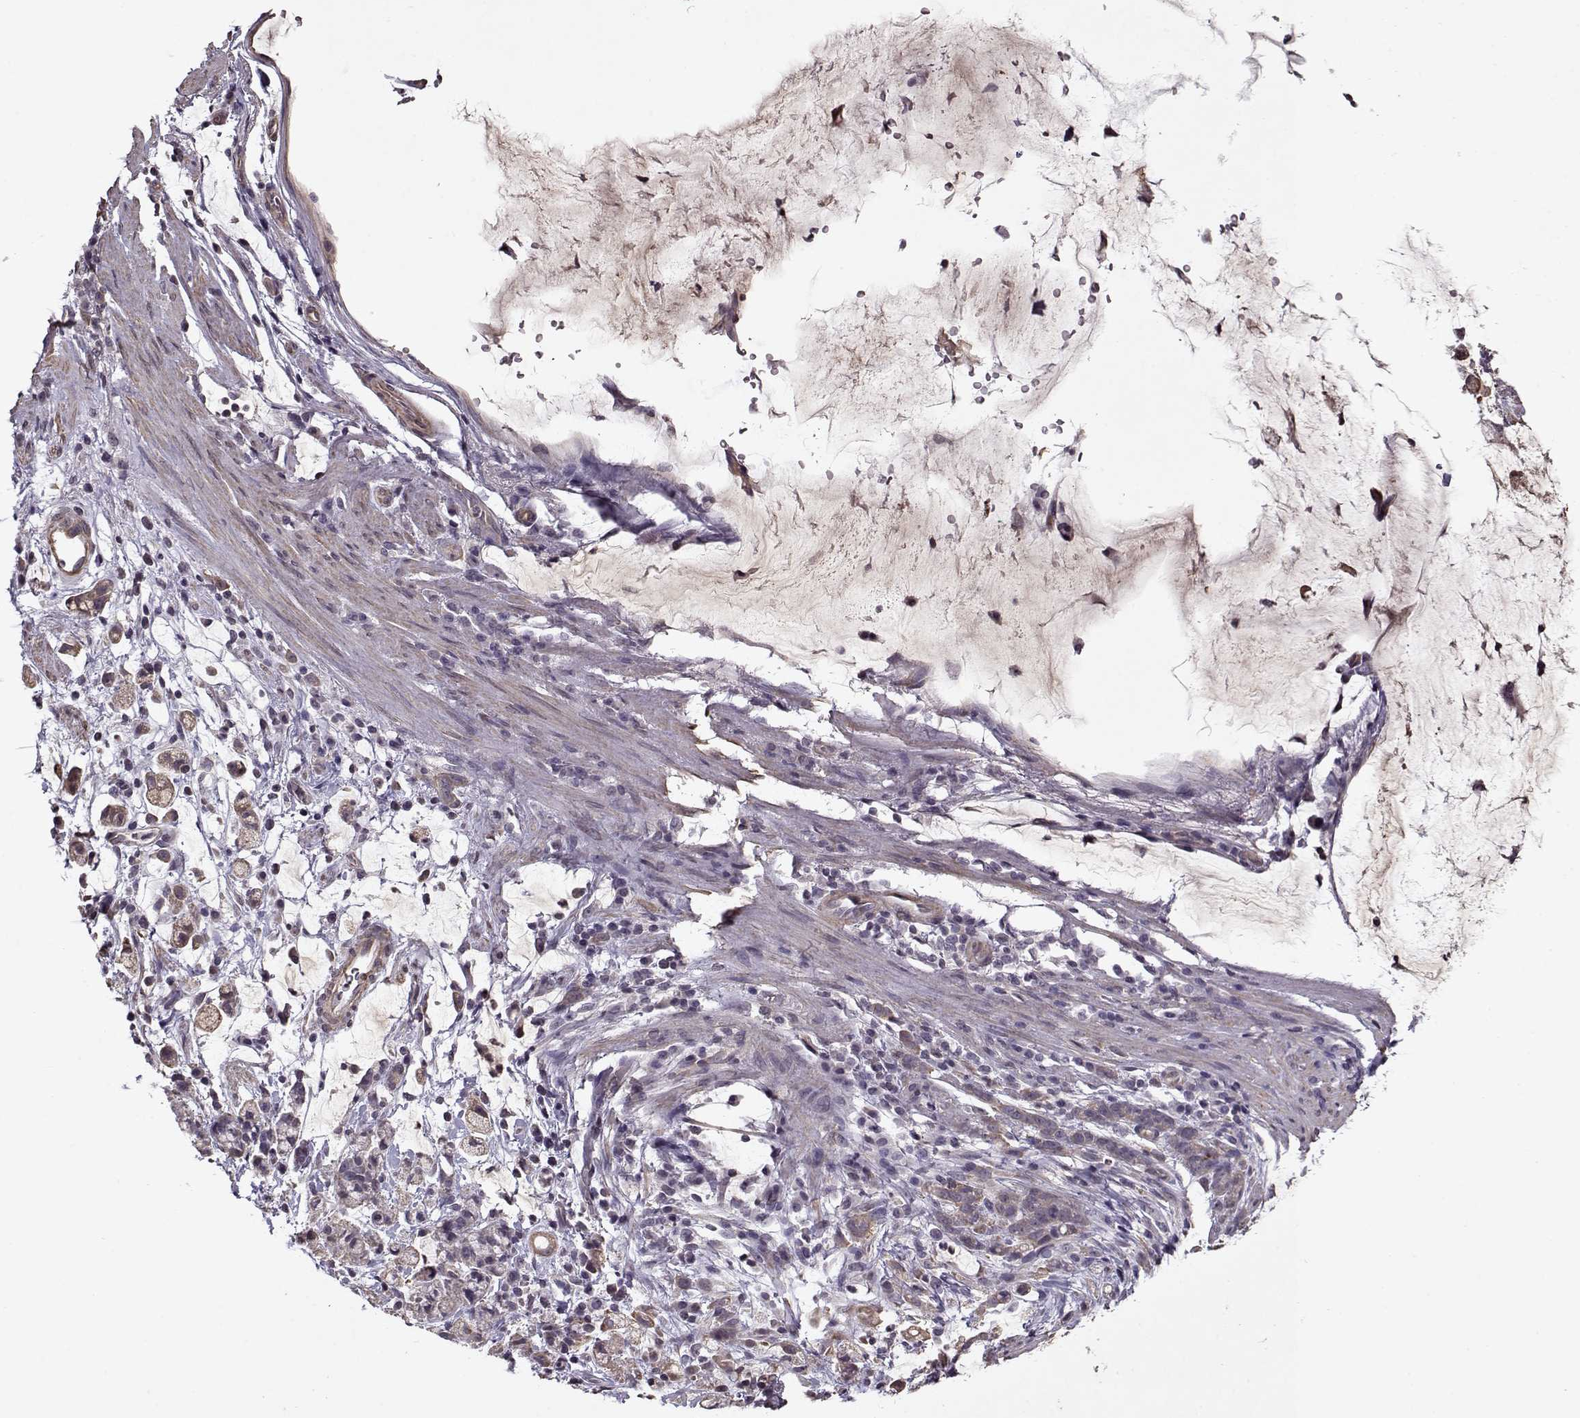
{"staining": {"intensity": "negative", "quantity": "none", "location": "none"}, "tissue": "stomach cancer", "cell_type": "Tumor cells", "image_type": "cancer", "snomed": [{"axis": "morphology", "description": "Adenocarcinoma, NOS"}, {"axis": "topography", "description": "Stomach"}], "caption": "IHC micrograph of human stomach cancer (adenocarcinoma) stained for a protein (brown), which exhibits no expression in tumor cells.", "gene": "KRT9", "patient": {"sex": "female", "age": 60}}